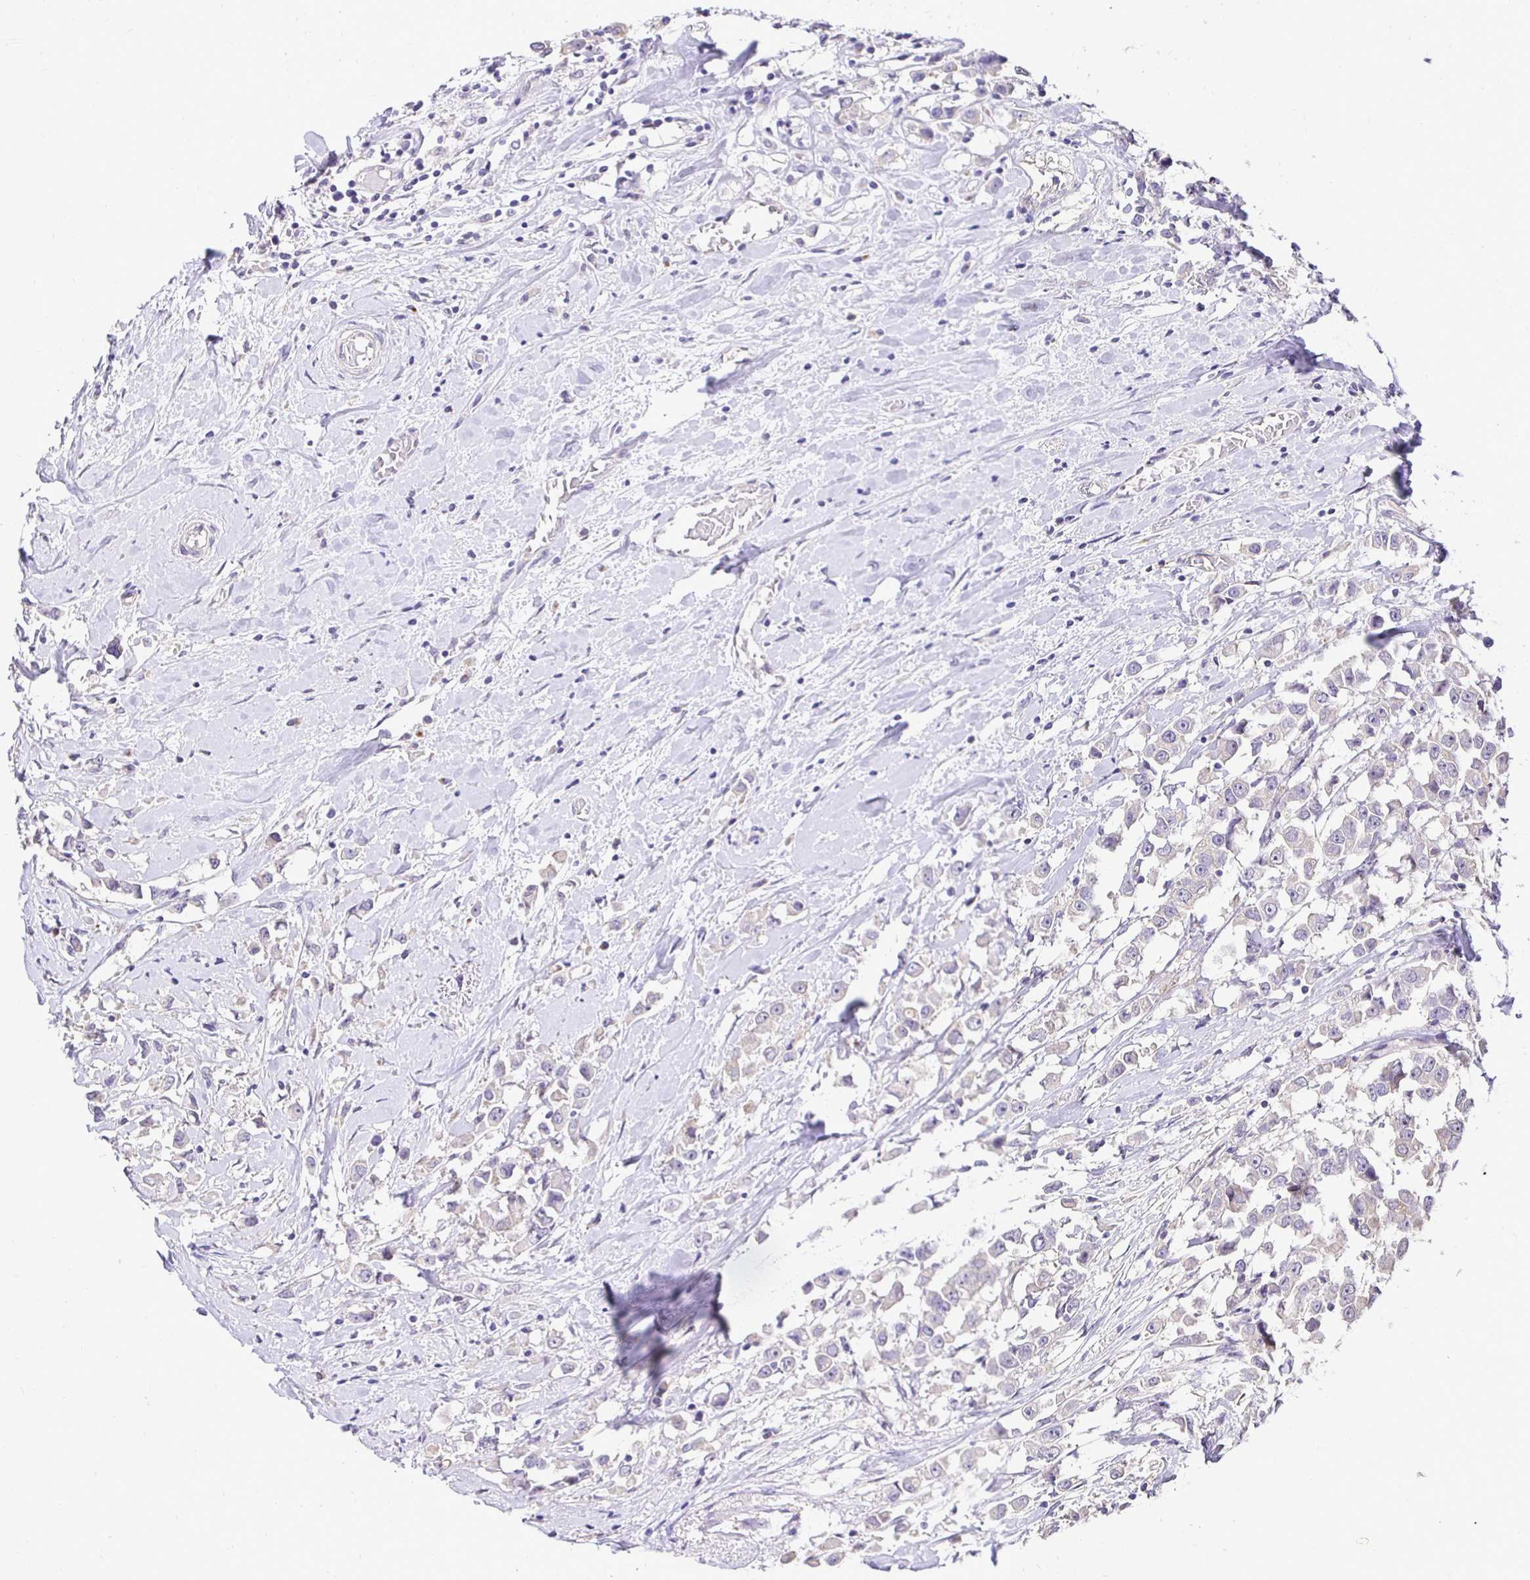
{"staining": {"intensity": "negative", "quantity": "none", "location": "none"}, "tissue": "breast cancer", "cell_type": "Tumor cells", "image_type": "cancer", "snomed": [{"axis": "morphology", "description": "Duct carcinoma"}, {"axis": "topography", "description": "Breast"}], "caption": "The photomicrograph displays no staining of tumor cells in breast cancer (intraductal carcinoma).", "gene": "SLC9A1", "patient": {"sex": "female", "age": 61}}